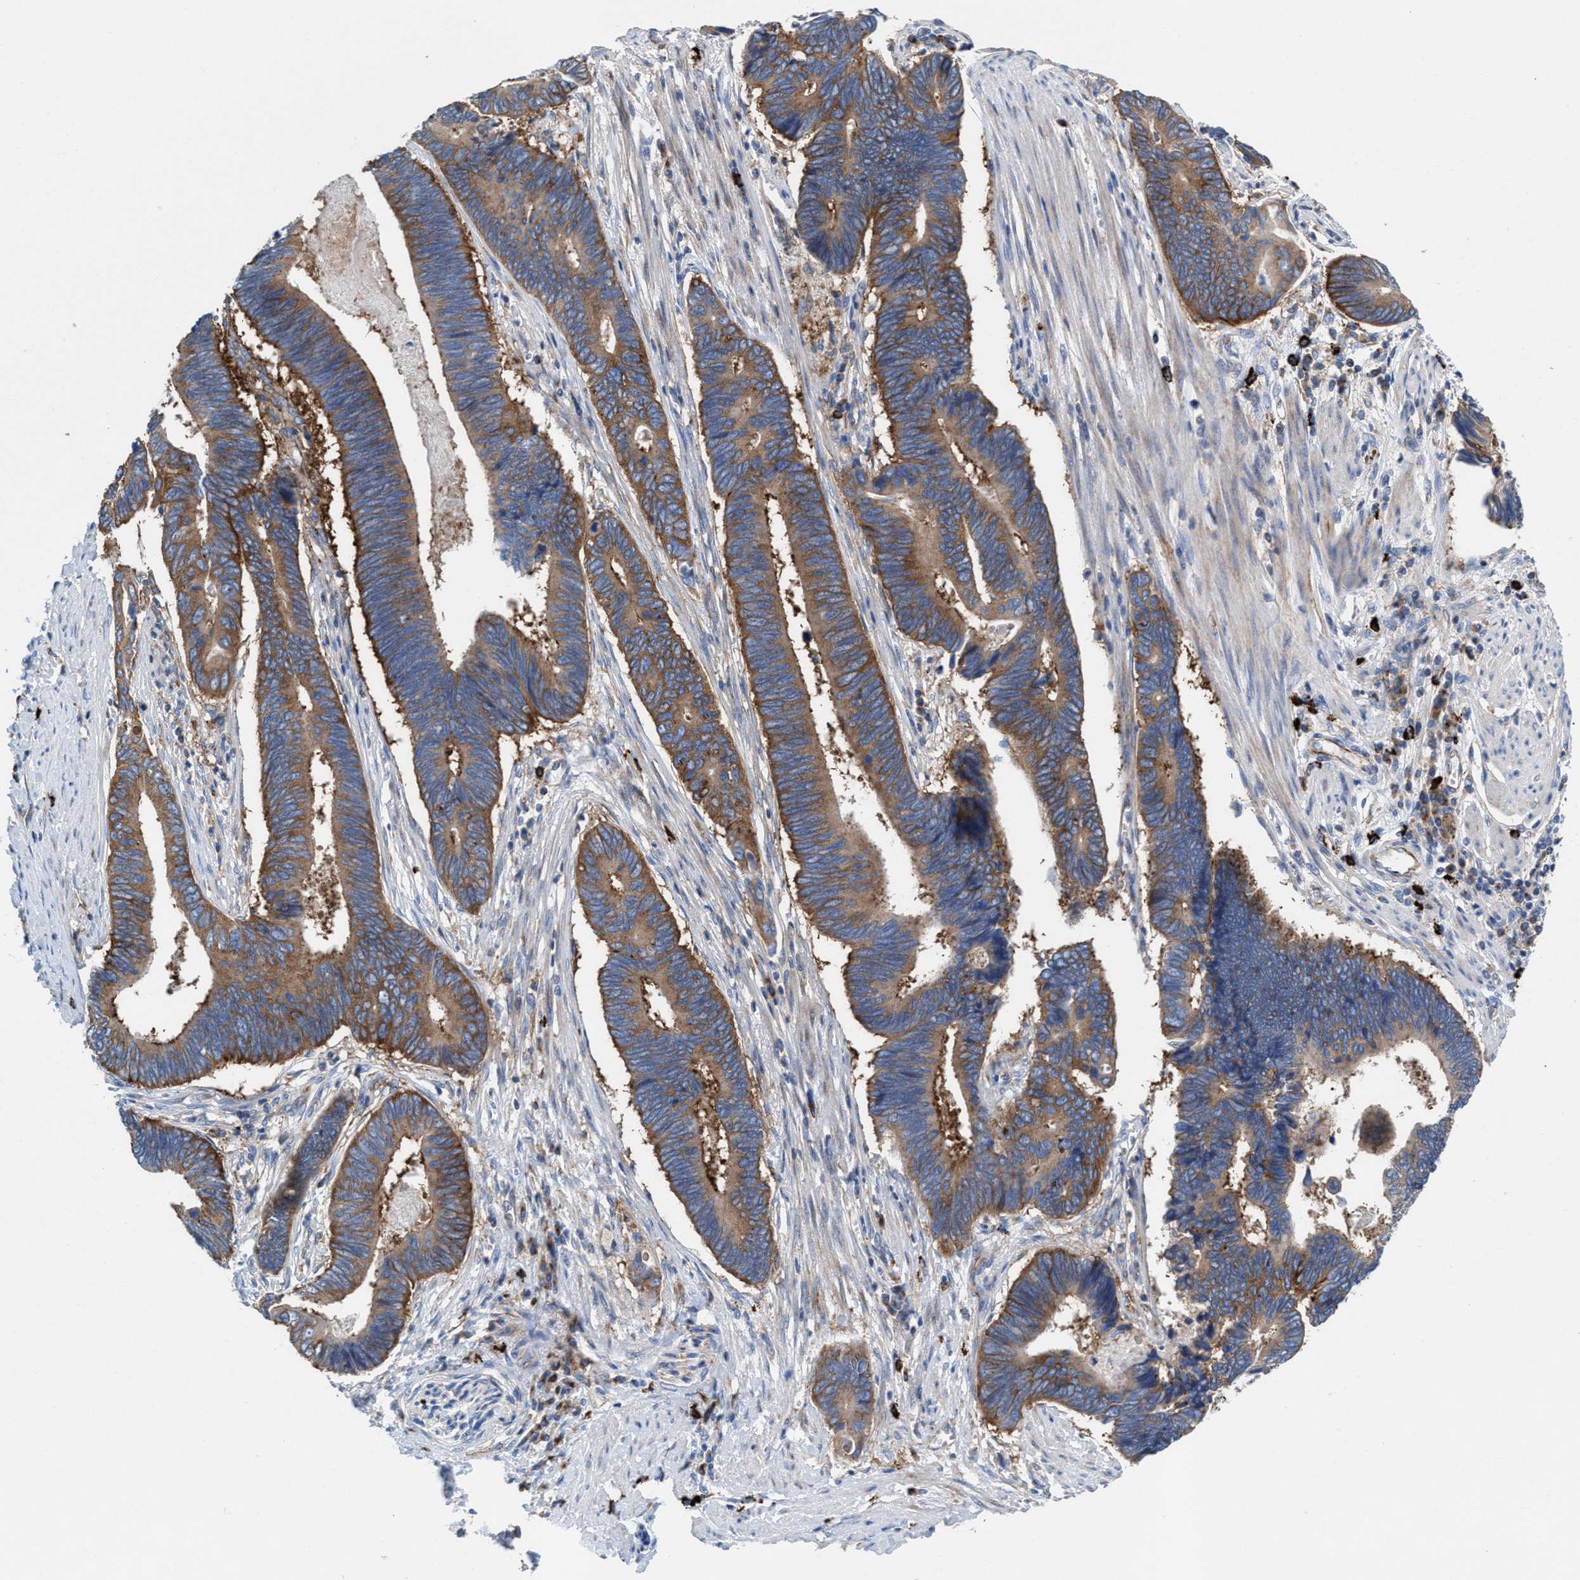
{"staining": {"intensity": "moderate", "quantity": ">75%", "location": "cytoplasmic/membranous"}, "tissue": "pancreatic cancer", "cell_type": "Tumor cells", "image_type": "cancer", "snomed": [{"axis": "morphology", "description": "Adenocarcinoma, NOS"}, {"axis": "topography", "description": "Pancreas"}], "caption": "Immunohistochemistry image of pancreatic adenocarcinoma stained for a protein (brown), which exhibits medium levels of moderate cytoplasmic/membranous positivity in about >75% of tumor cells.", "gene": "NYAP1", "patient": {"sex": "female", "age": 70}}